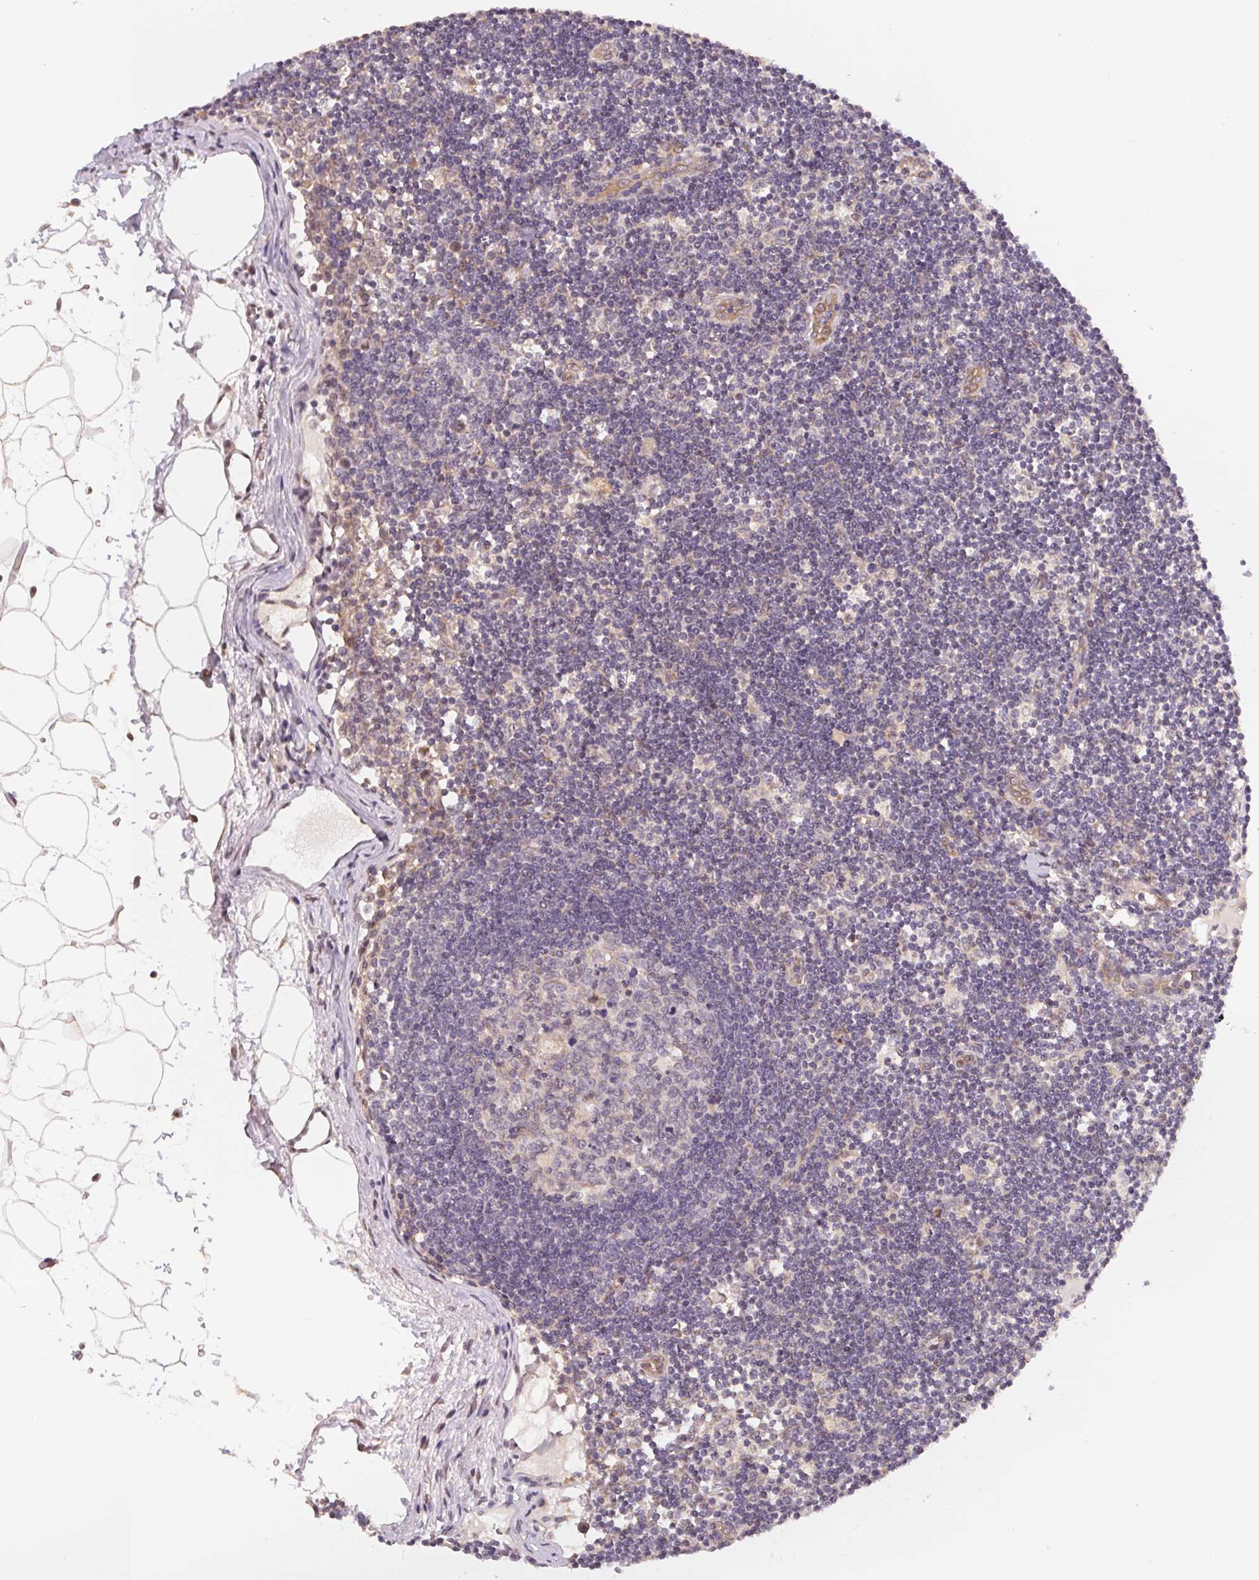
{"staining": {"intensity": "moderate", "quantity": "25%-75%", "location": "cytoplasmic/membranous"}, "tissue": "lymph node", "cell_type": "Germinal center cells", "image_type": "normal", "snomed": [{"axis": "morphology", "description": "Normal tissue, NOS"}, {"axis": "topography", "description": "Lymph node"}], "caption": "Lymph node stained for a protein (brown) exhibits moderate cytoplasmic/membranous positive positivity in approximately 25%-75% of germinal center cells.", "gene": "EI24", "patient": {"sex": "female", "age": 65}}